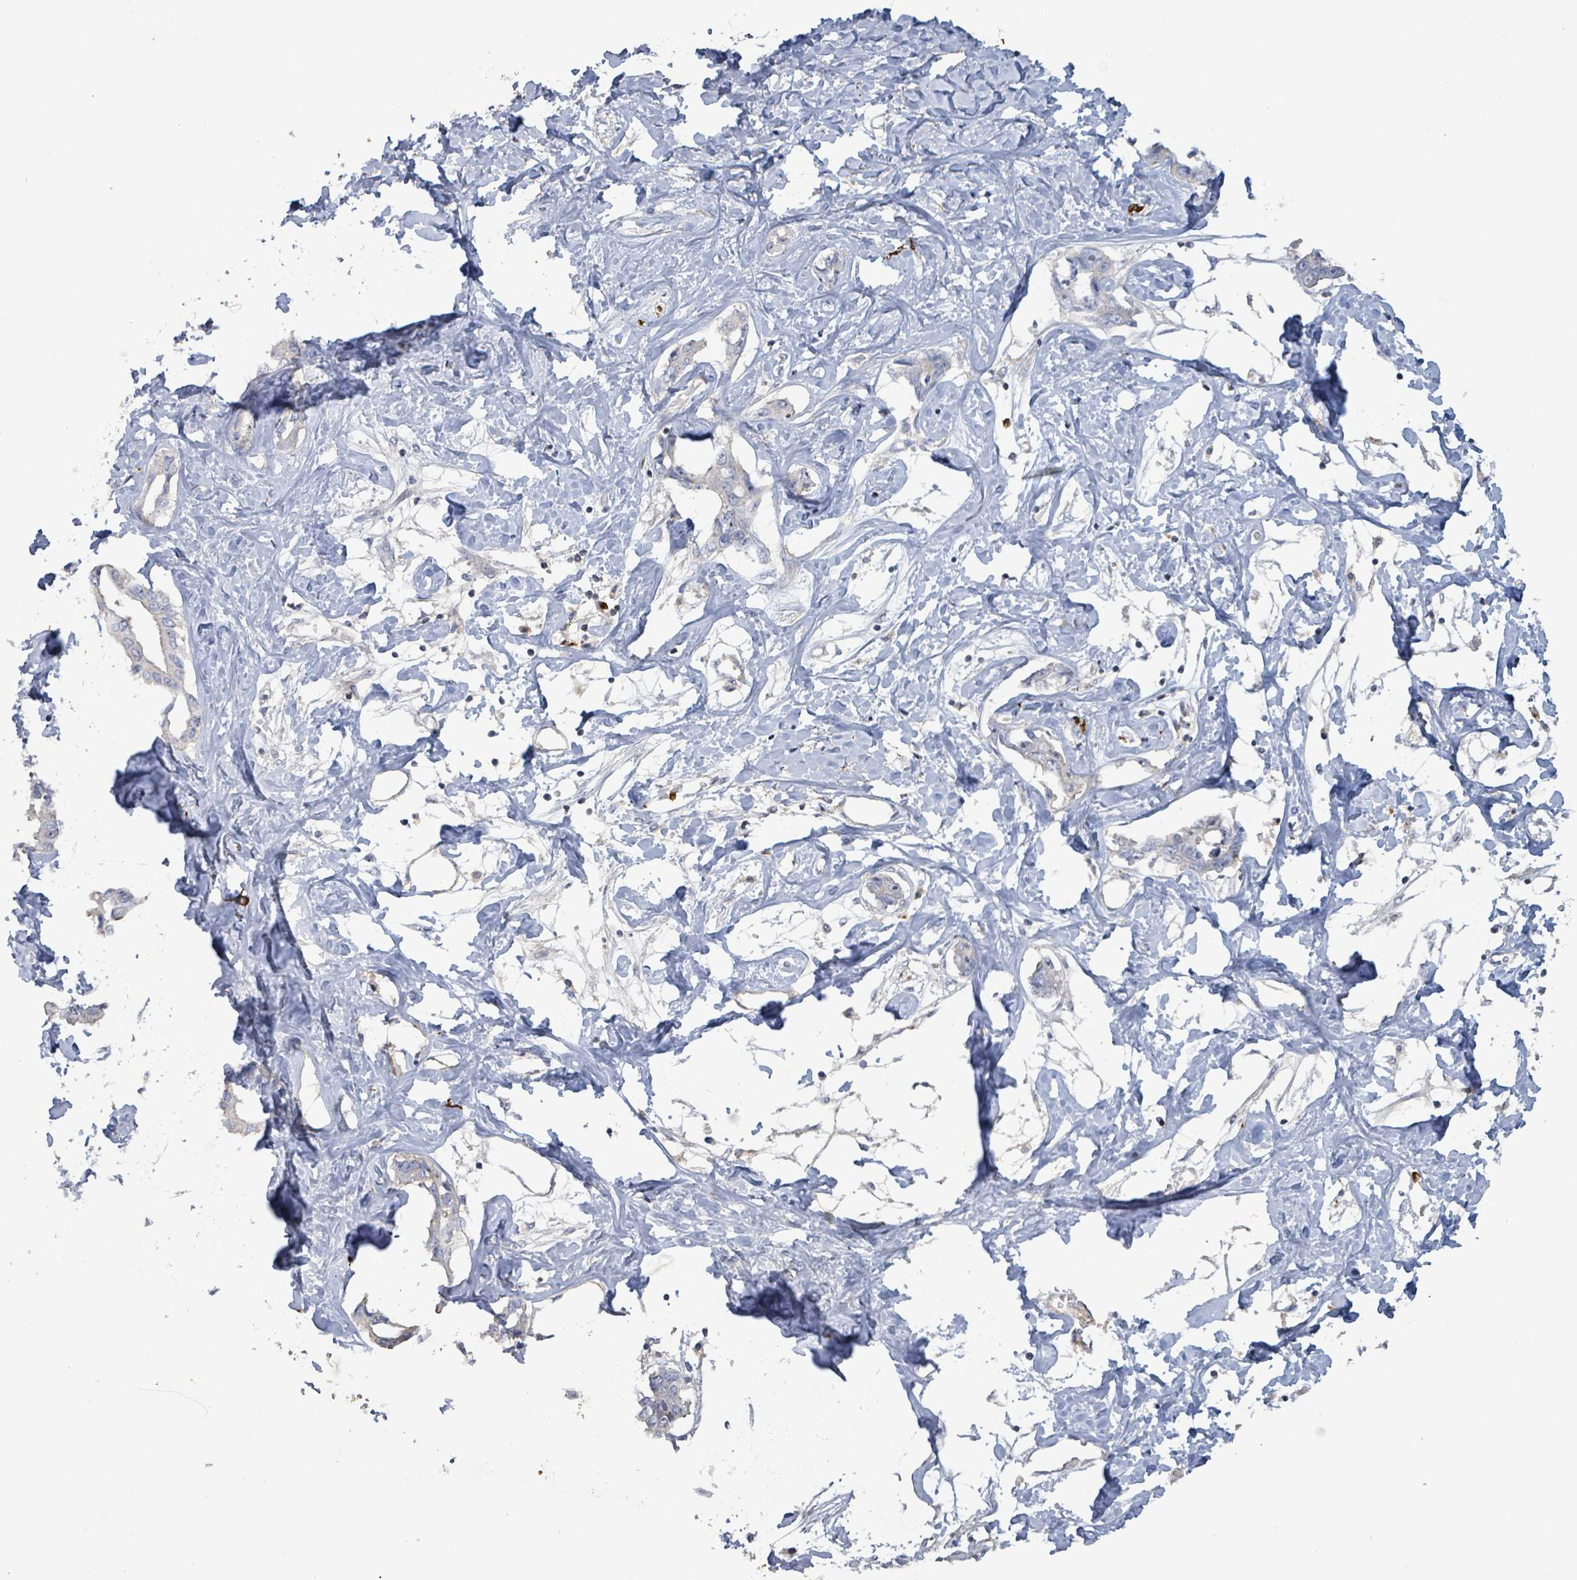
{"staining": {"intensity": "negative", "quantity": "none", "location": "none"}, "tissue": "liver cancer", "cell_type": "Tumor cells", "image_type": "cancer", "snomed": [{"axis": "morphology", "description": "Cholangiocarcinoma"}, {"axis": "topography", "description": "Liver"}], "caption": "Tumor cells are negative for brown protein staining in liver cholangiocarcinoma.", "gene": "FAM210A", "patient": {"sex": "male", "age": 59}}